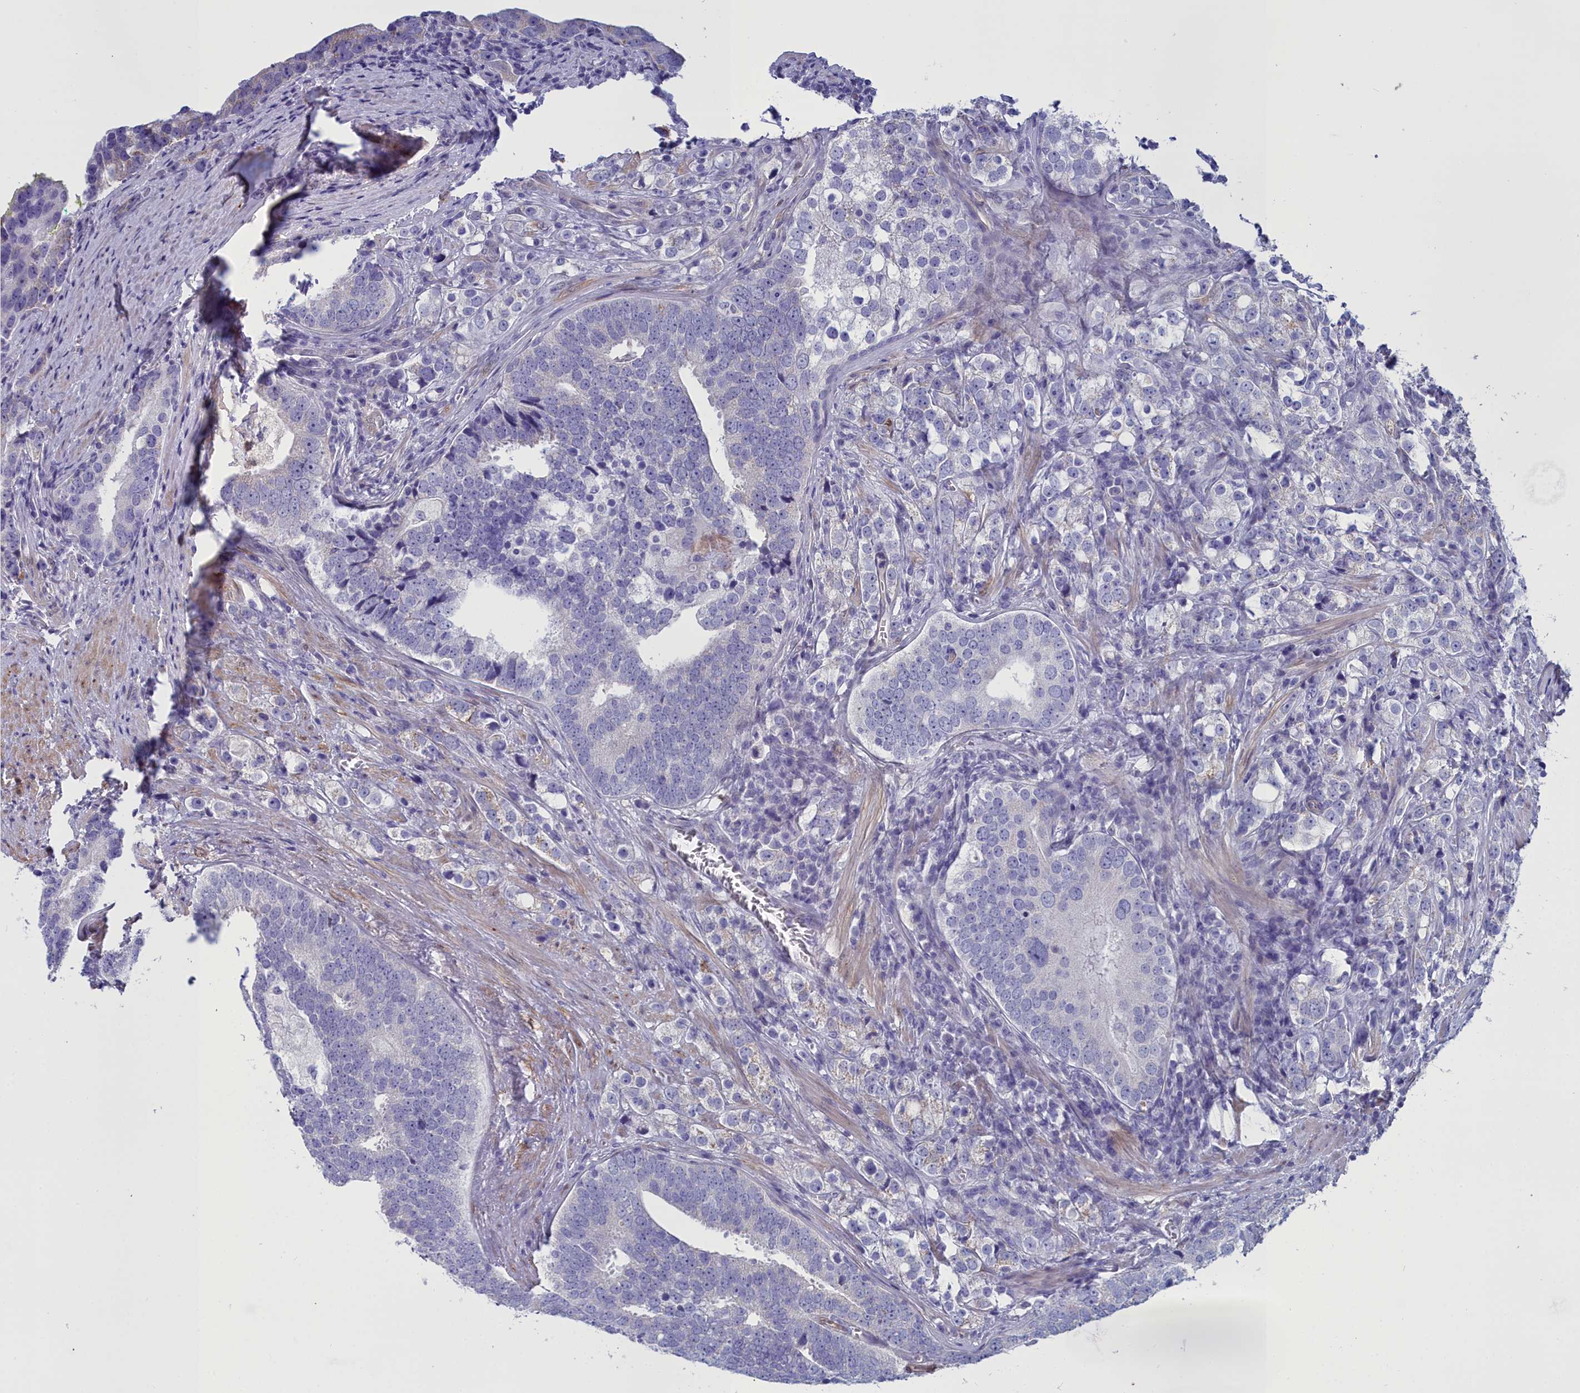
{"staining": {"intensity": "negative", "quantity": "none", "location": "none"}, "tissue": "prostate cancer", "cell_type": "Tumor cells", "image_type": "cancer", "snomed": [{"axis": "morphology", "description": "Adenocarcinoma, High grade"}, {"axis": "topography", "description": "Prostate"}], "caption": "This micrograph is of high-grade adenocarcinoma (prostate) stained with immunohistochemistry to label a protein in brown with the nuclei are counter-stained blue. There is no expression in tumor cells.", "gene": "PPP1R14A", "patient": {"sex": "male", "age": 71}}